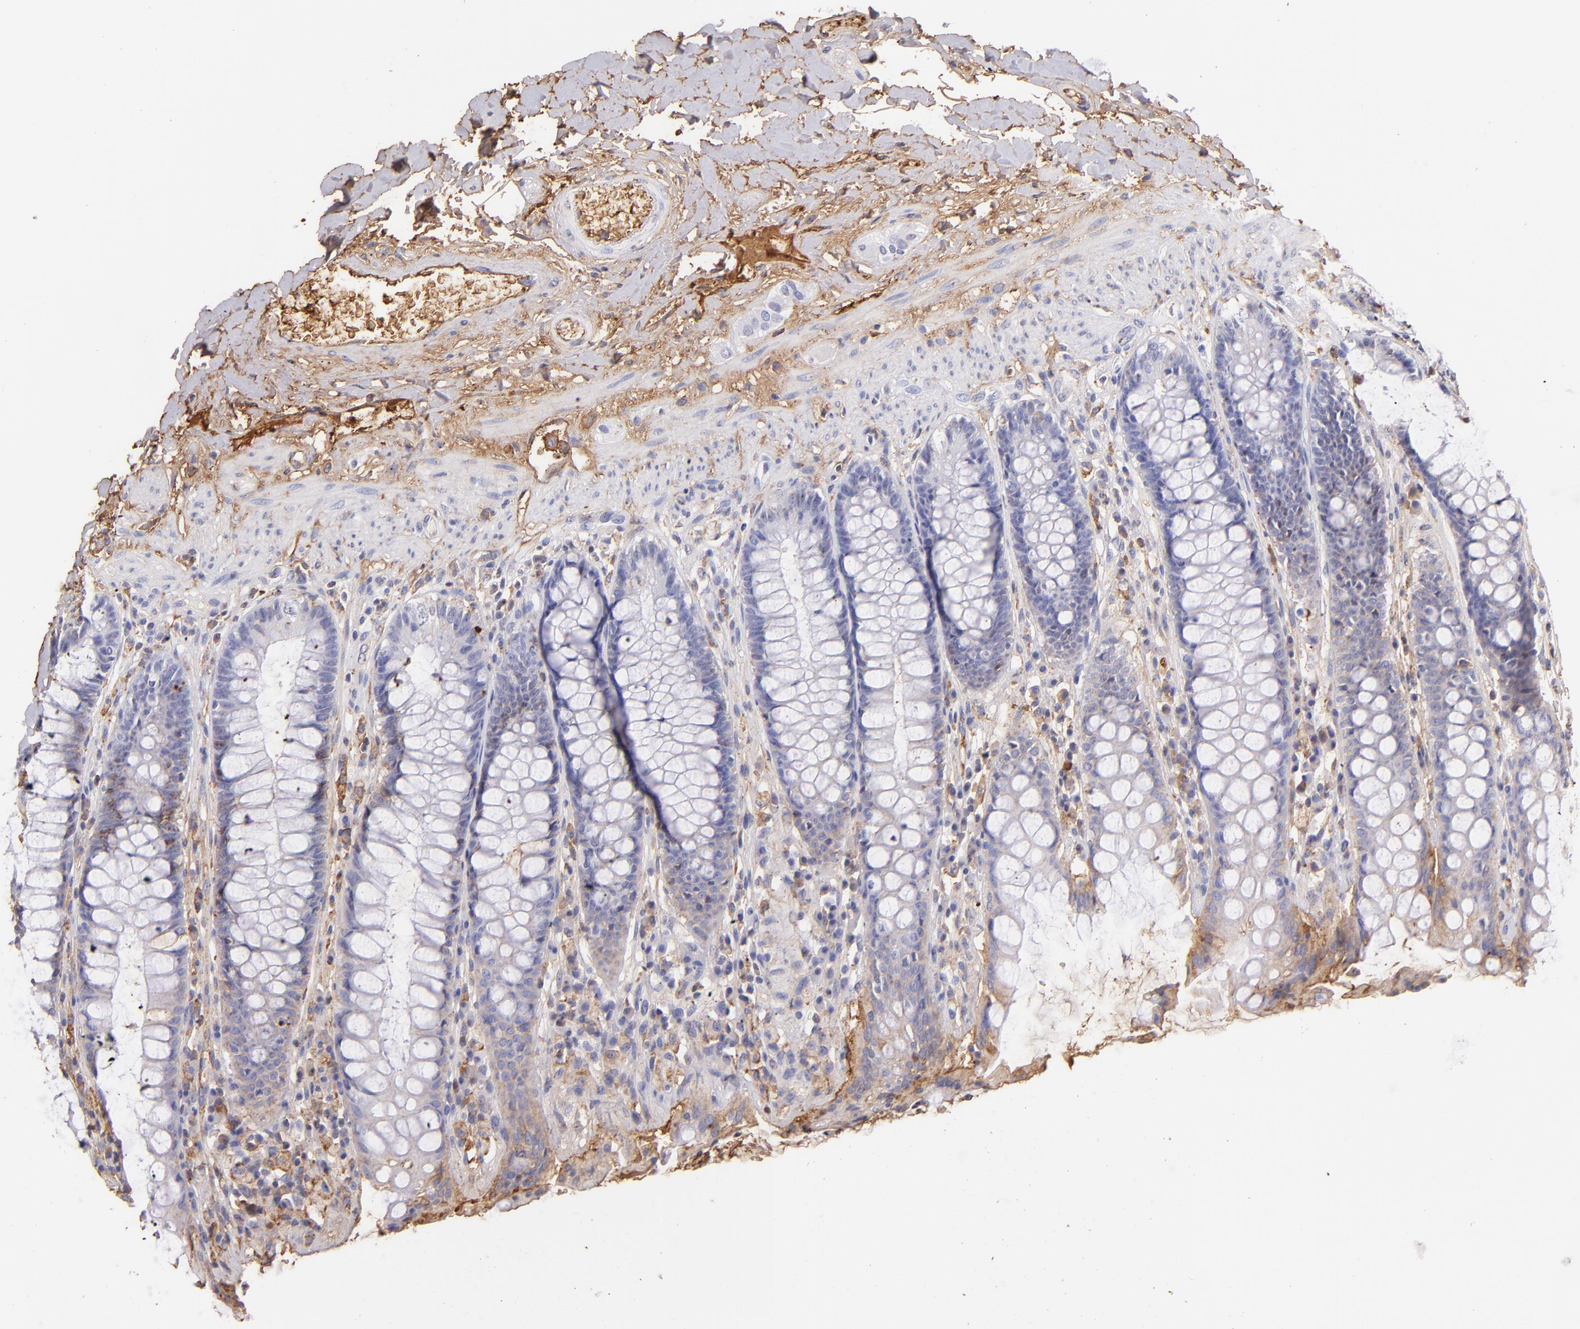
{"staining": {"intensity": "negative", "quantity": "none", "location": "none"}, "tissue": "rectum", "cell_type": "Glandular cells", "image_type": "normal", "snomed": [{"axis": "morphology", "description": "Normal tissue, NOS"}, {"axis": "topography", "description": "Rectum"}], "caption": "IHC photomicrograph of unremarkable human rectum stained for a protein (brown), which exhibits no positivity in glandular cells.", "gene": "FGB", "patient": {"sex": "female", "age": 46}}